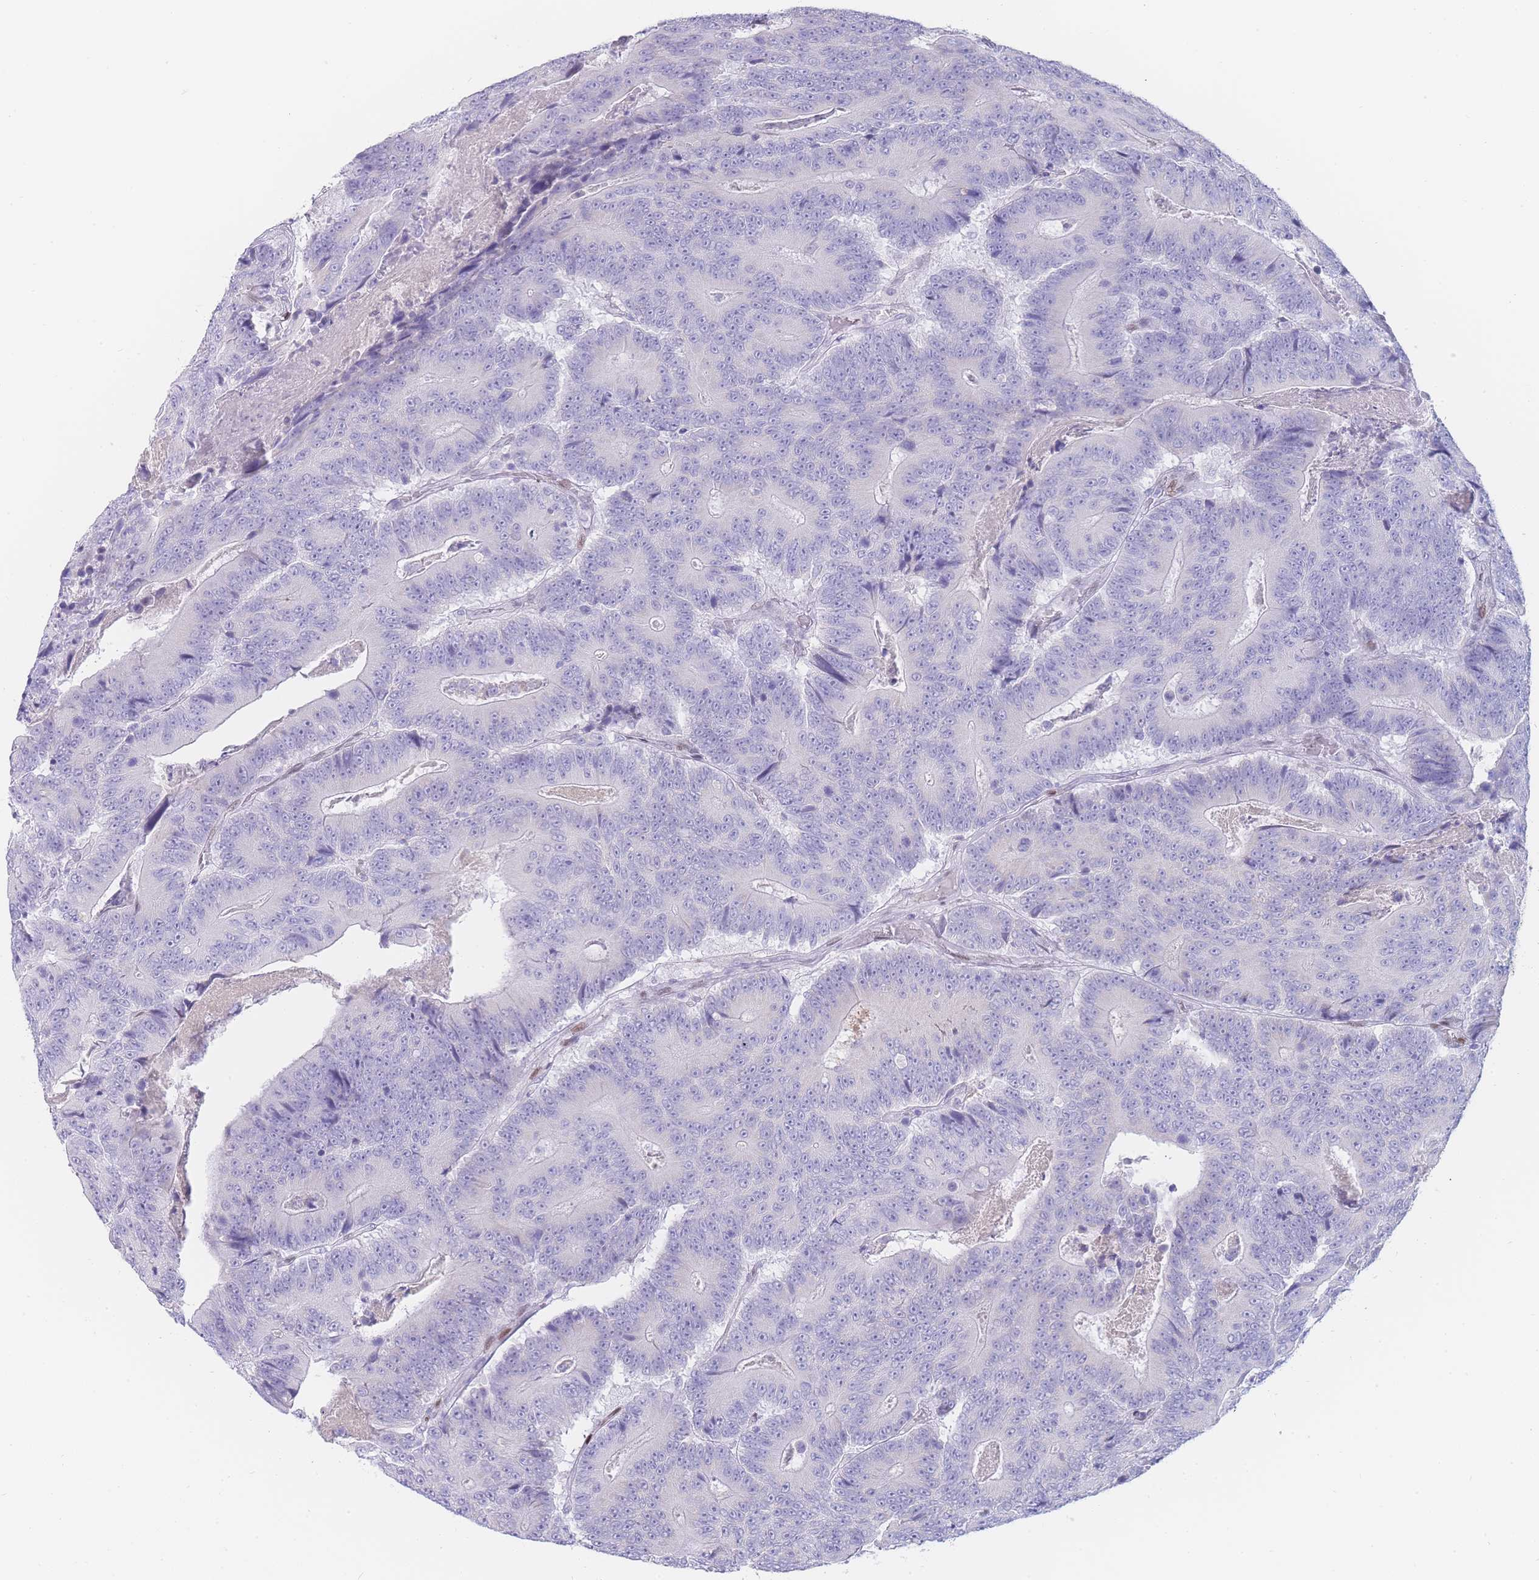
{"staining": {"intensity": "negative", "quantity": "none", "location": "none"}, "tissue": "colorectal cancer", "cell_type": "Tumor cells", "image_type": "cancer", "snomed": [{"axis": "morphology", "description": "Adenocarcinoma, NOS"}, {"axis": "topography", "description": "Colon"}], "caption": "This is an immunohistochemistry (IHC) photomicrograph of human colorectal cancer. There is no staining in tumor cells.", "gene": "PSMB5", "patient": {"sex": "male", "age": 83}}